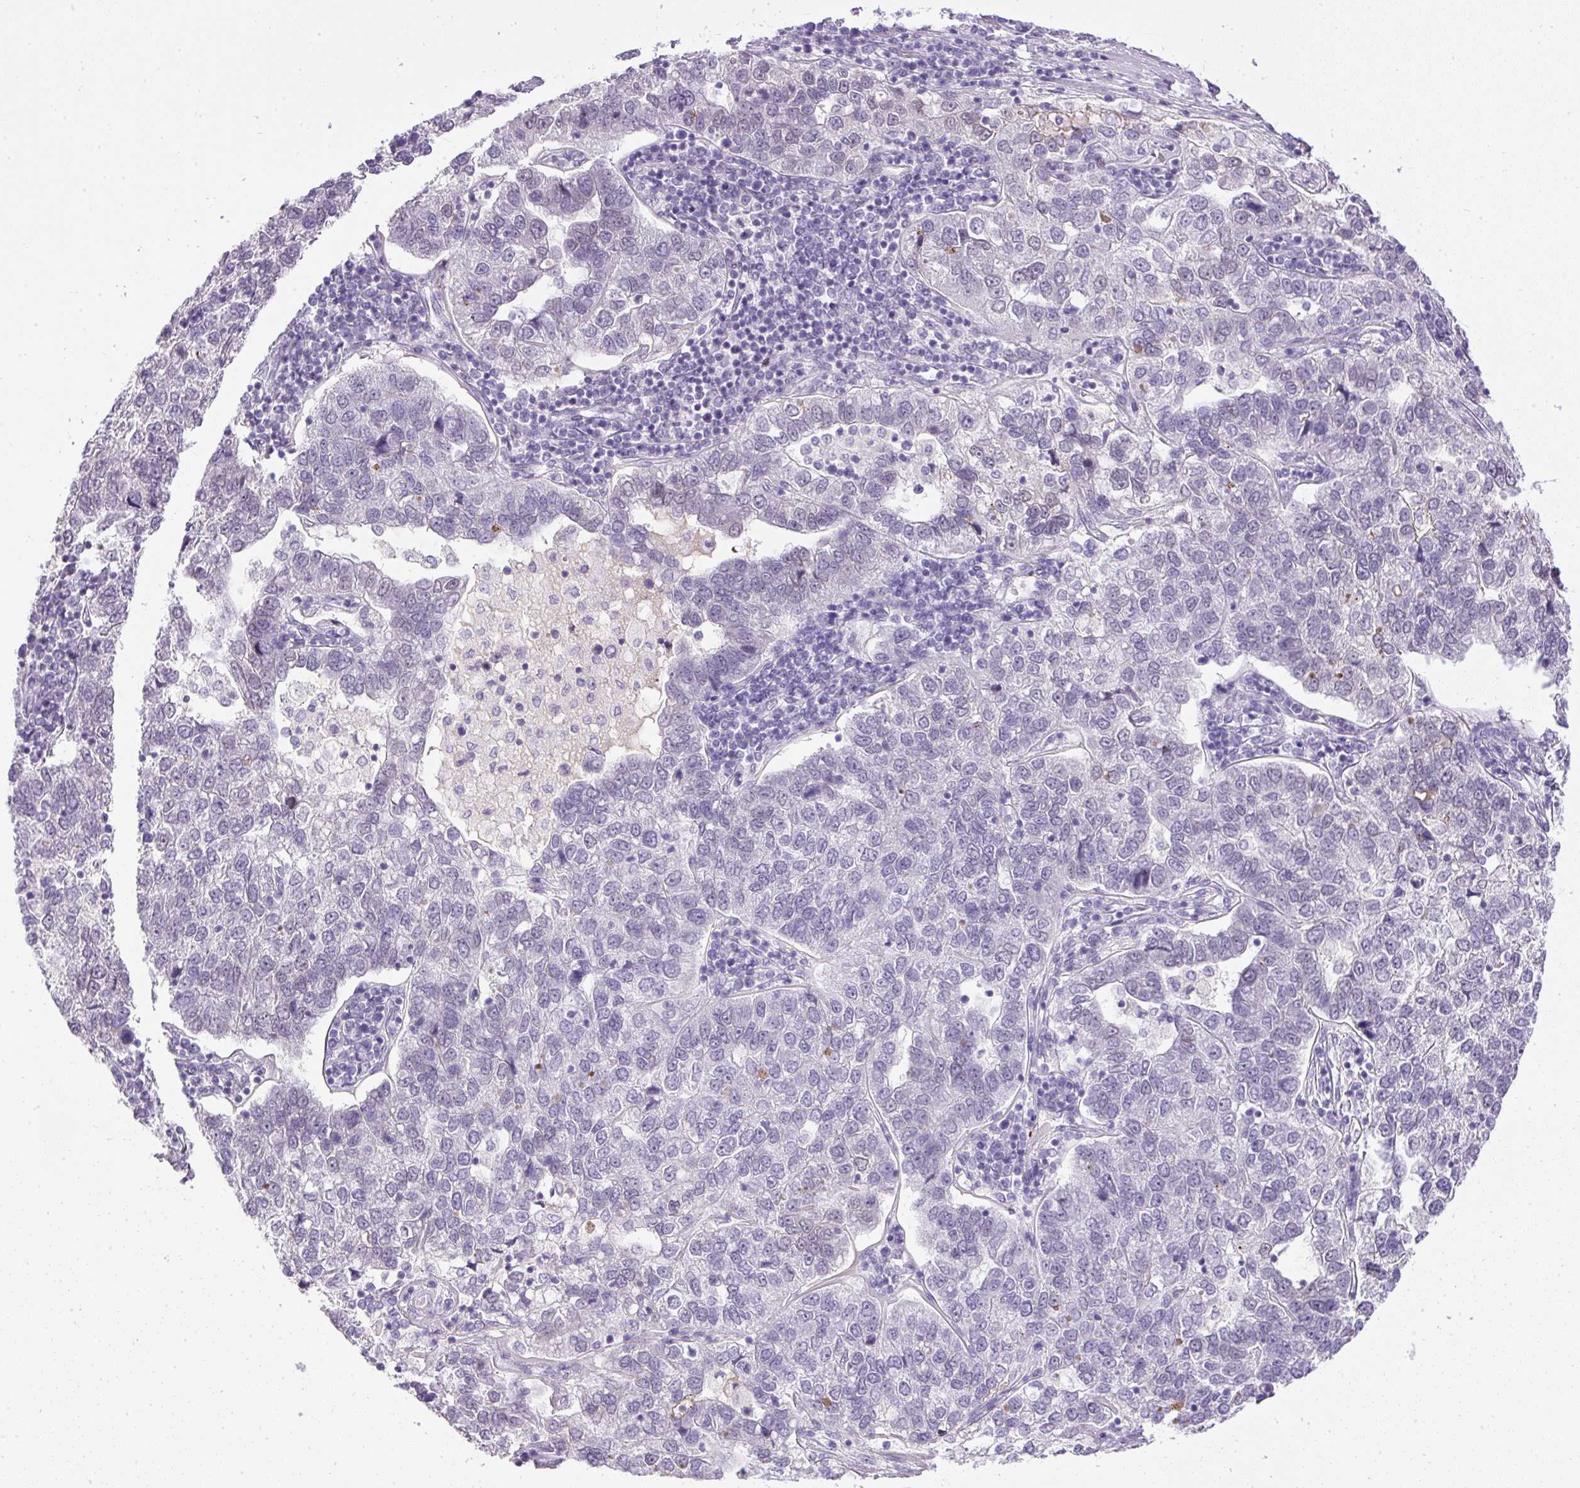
{"staining": {"intensity": "negative", "quantity": "none", "location": "none"}, "tissue": "pancreatic cancer", "cell_type": "Tumor cells", "image_type": "cancer", "snomed": [{"axis": "morphology", "description": "Adenocarcinoma, NOS"}, {"axis": "topography", "description": "Pancreas"}], "caption": "High power microscopy photomicrograph of an immunohistochemistry (IHC) image of pancreatic cancer (adenocarcinoma), revealing no significant staining in tumor cells.", "gene": "WNT10B", "patient": {"sex": "female", "age": 61}}